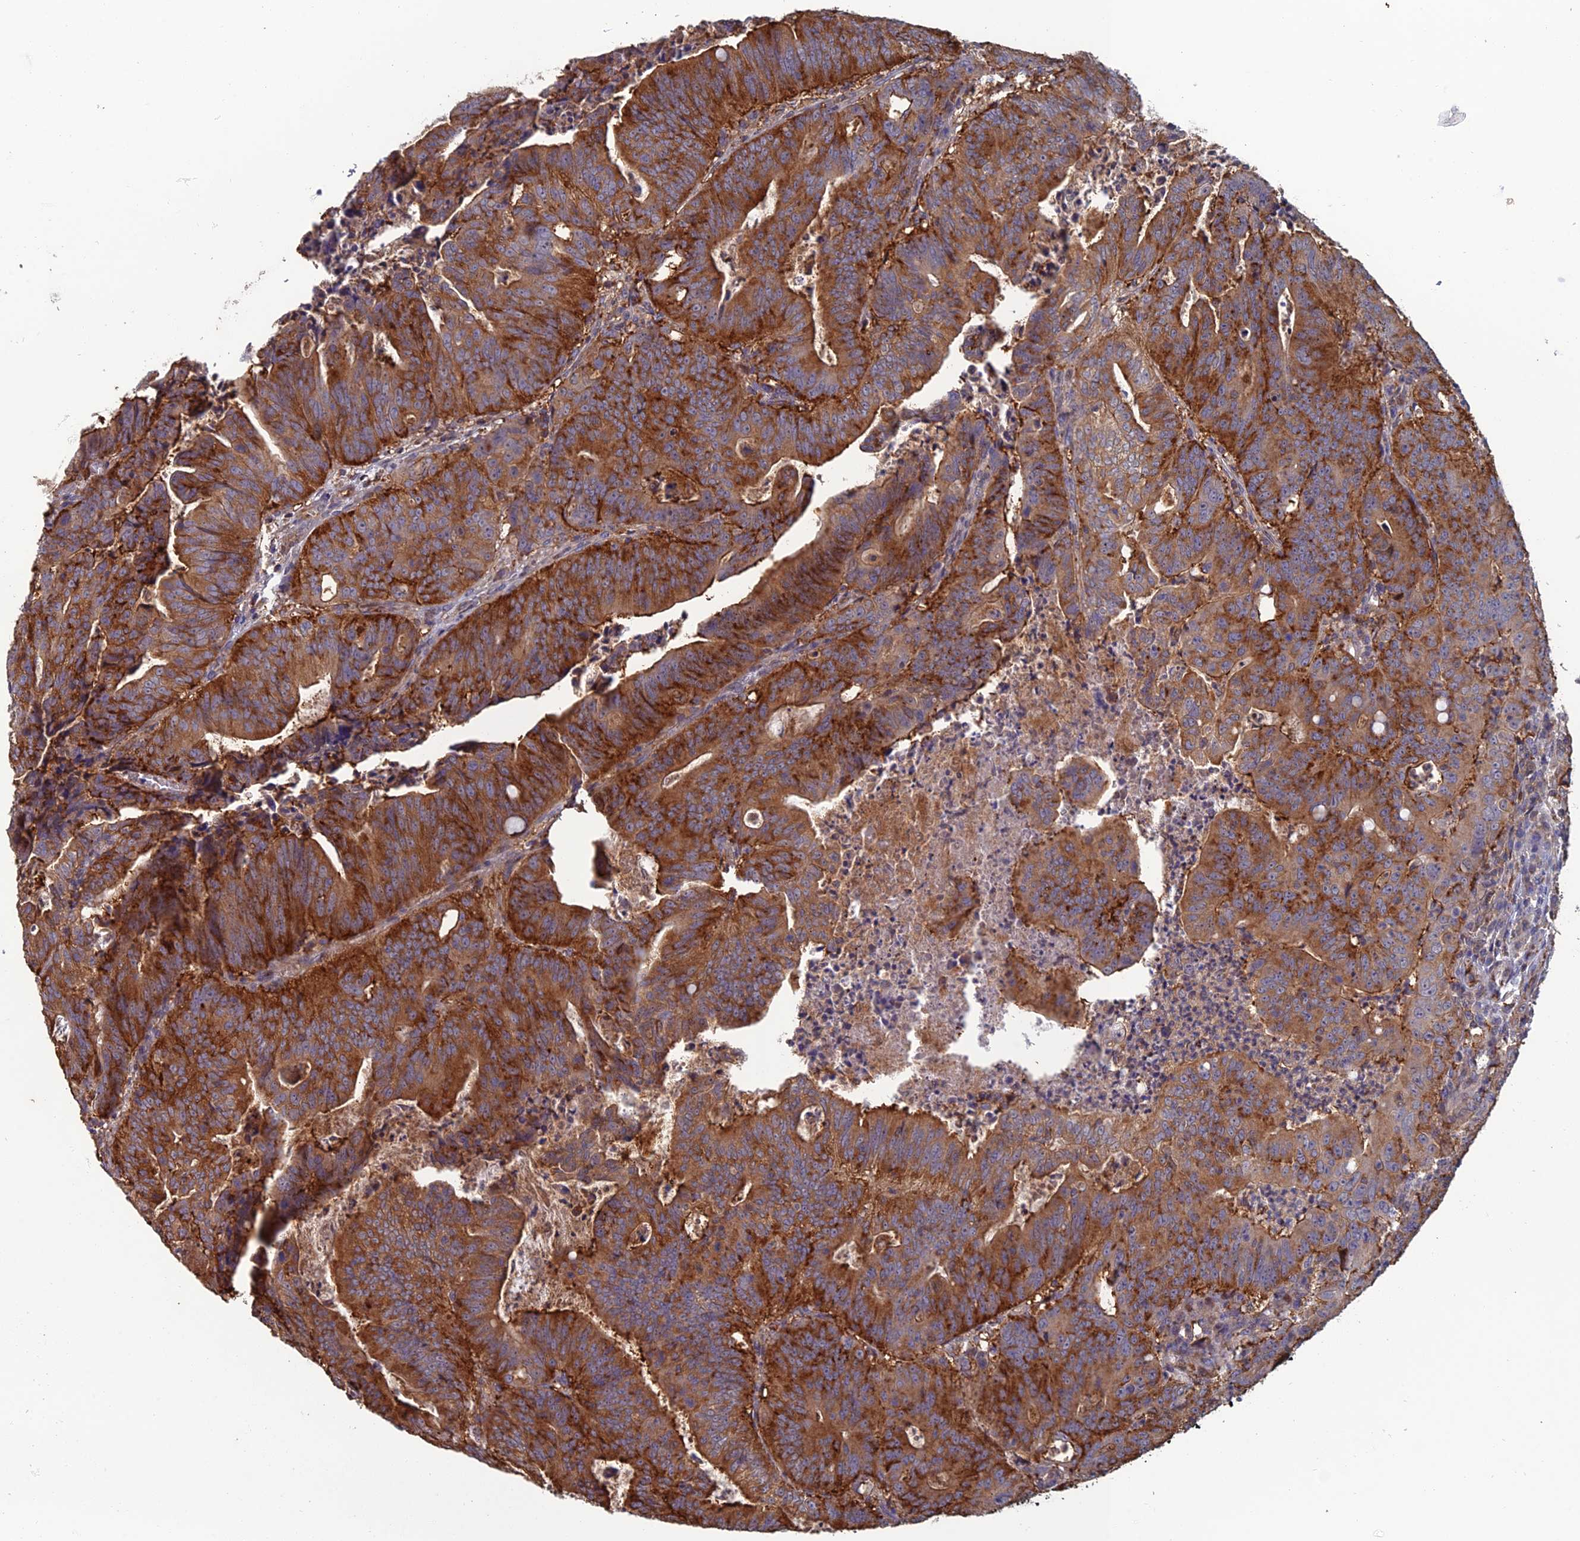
{"staining": {"intensity": "strong", "quantity": ">75%", "location": "cytoplasmic/membranous"}, "tissue": "colorectal cancer", "cell_type": "Tumor cells", "image_type": "cancer", "snomed": [{"axis": "morphology", "description": "Adenocarcinoma, NOS"}, {"axis": "topography", "description": "Rectum"}], "caption": "Immunohistochemistry image of human adenocarcinoma (colorectal) stained for a protein (brown), which demonstrates high levels of strong cytoplasmic/membranous positivity in about >75% of tumor cells.", "gene": "C15orf62", "patient": {"sex": "male", "age": 69}}